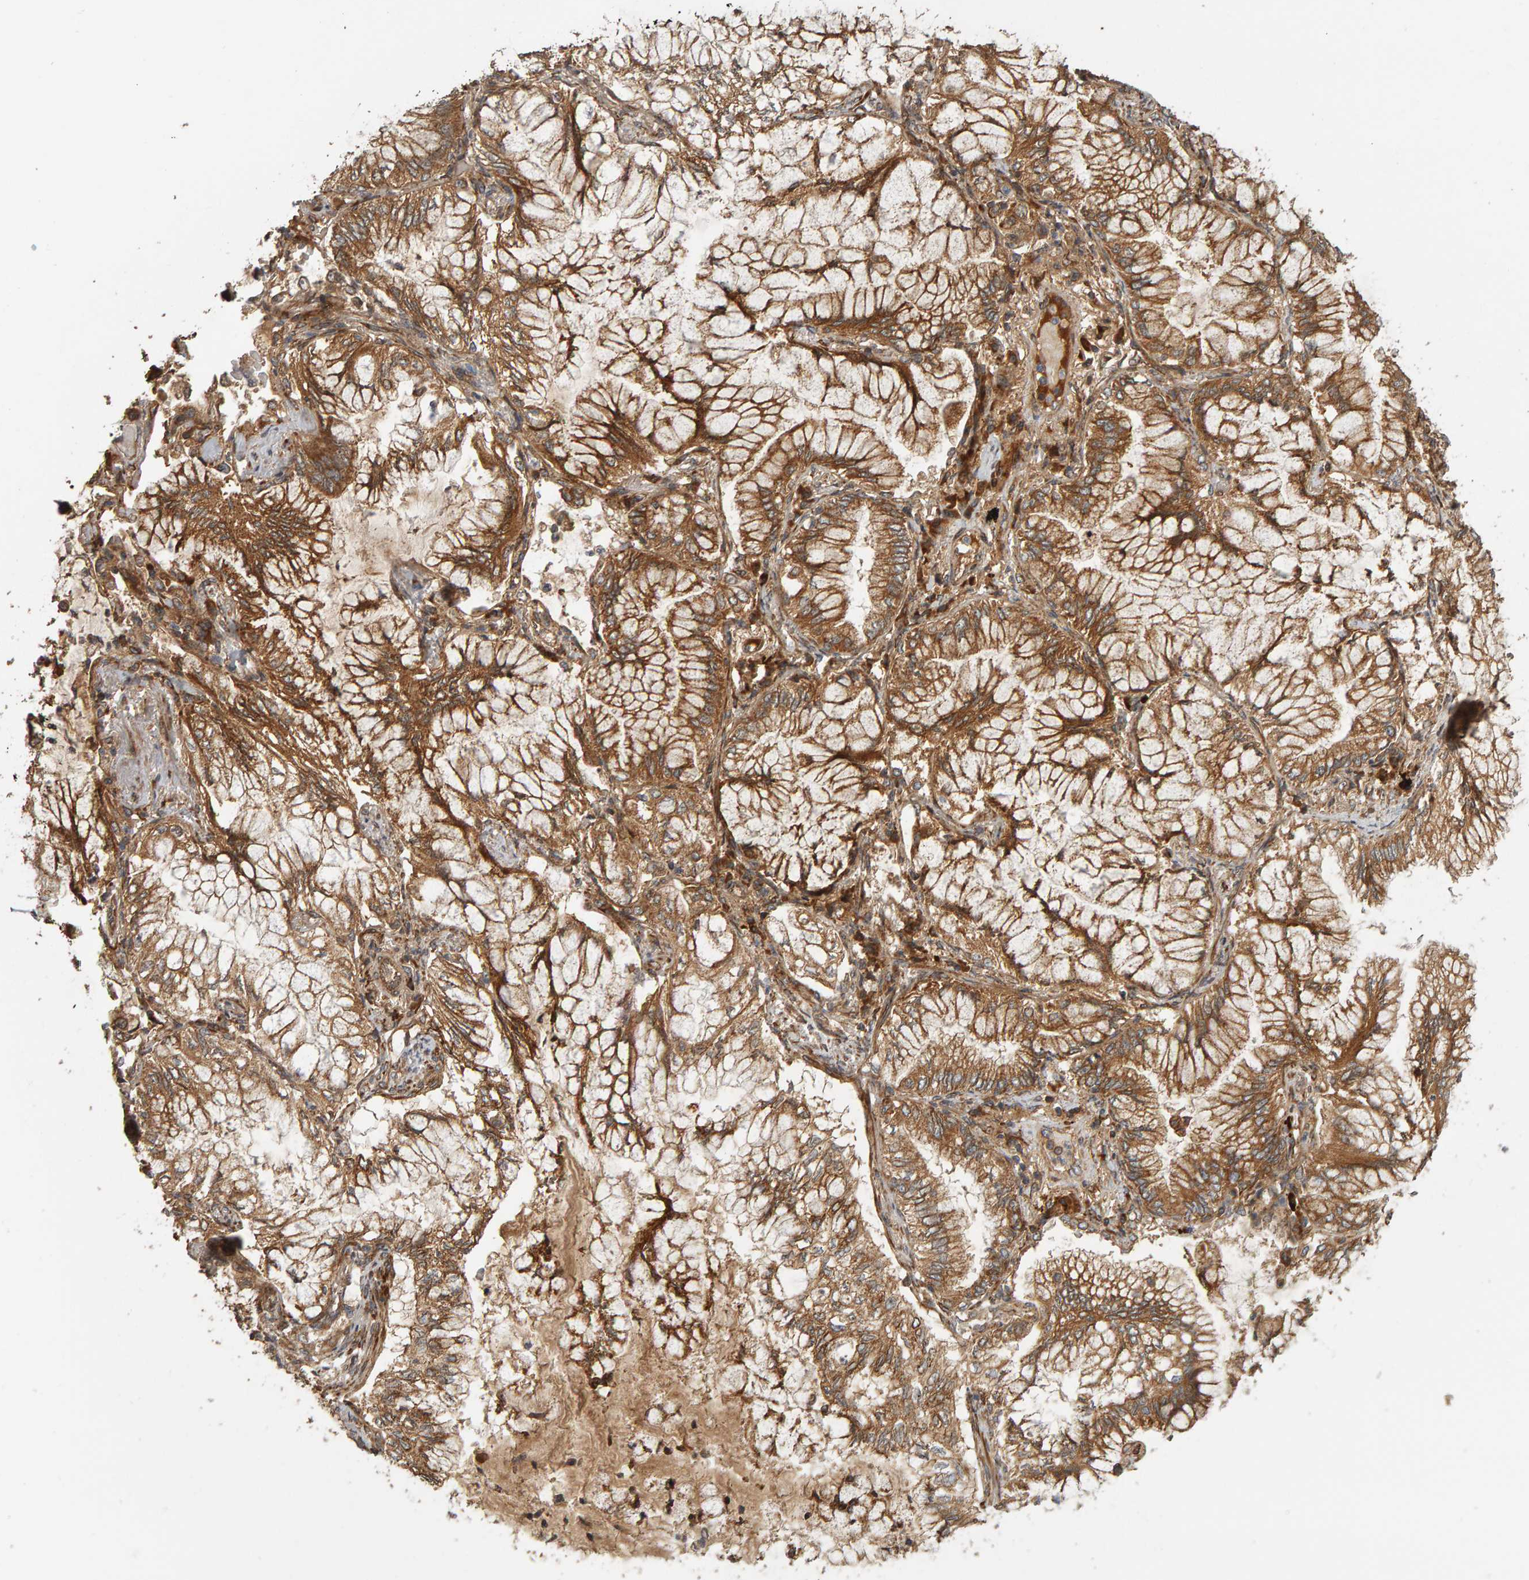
{"staining": {"intensity": "moderate", "quantity": ">75%", "location": "cytoplasmic/membranous"}, "tissue": "lung cancer", "cell_type": "Tumor cells", "image_type": "cancer", "snomed": [{"axis": "morphology", "description": "Adenocarcinoma, NOS"}, {"axis": "topography", "description": "Lung"}], "caption": "Protein staining of lung cancer tissue demonstrates moderate cytoplasmic/membranous expression in approximately >75% of tumor cells.", "gene": "ZFAND1", "patient": {"sex": "female", "age": 70}}